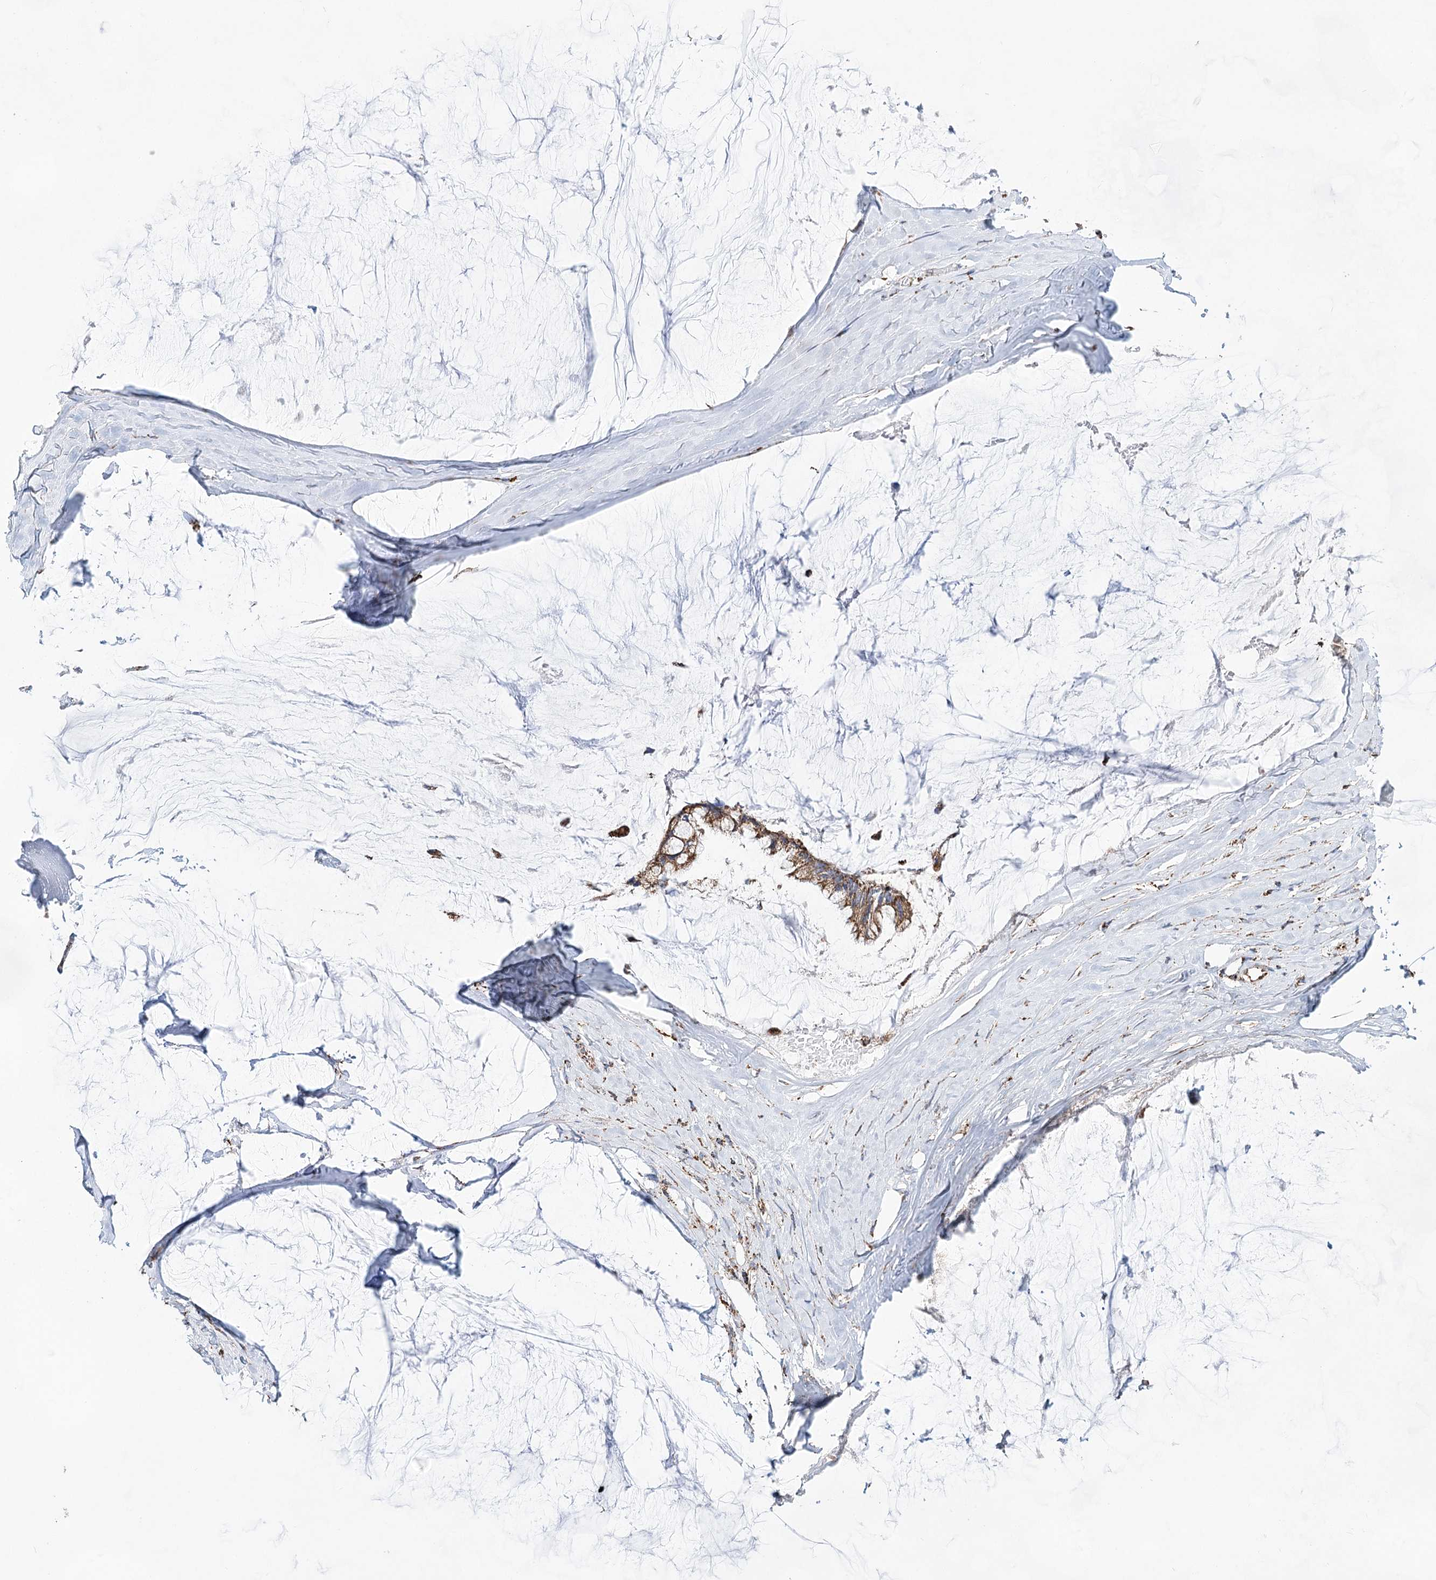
{"staining": {"intensity": "moderate", "quantity": ">75%", "location": "cytoplasmic/membranous"}, "tissue": "ovarian cancer", "cell_type": "Tumor cells", "image_type": "cancer", "snomed": [{"axis": "morphology", "description": "Cystadenocarcinoma, mucinous, NOS"}, {"axis": "topography", "description": "Ovary"}], "caption": "This histopathology image shows immunohistochemistry (IHC) staining of ovarian cancer (mucinous cystadenocarcinoma), with medium moderate cytoplasmic/membranous expression in about >75% of tumor cells.", "gene": "NADK2", "patient": {"sex": "female", "age": 39}}